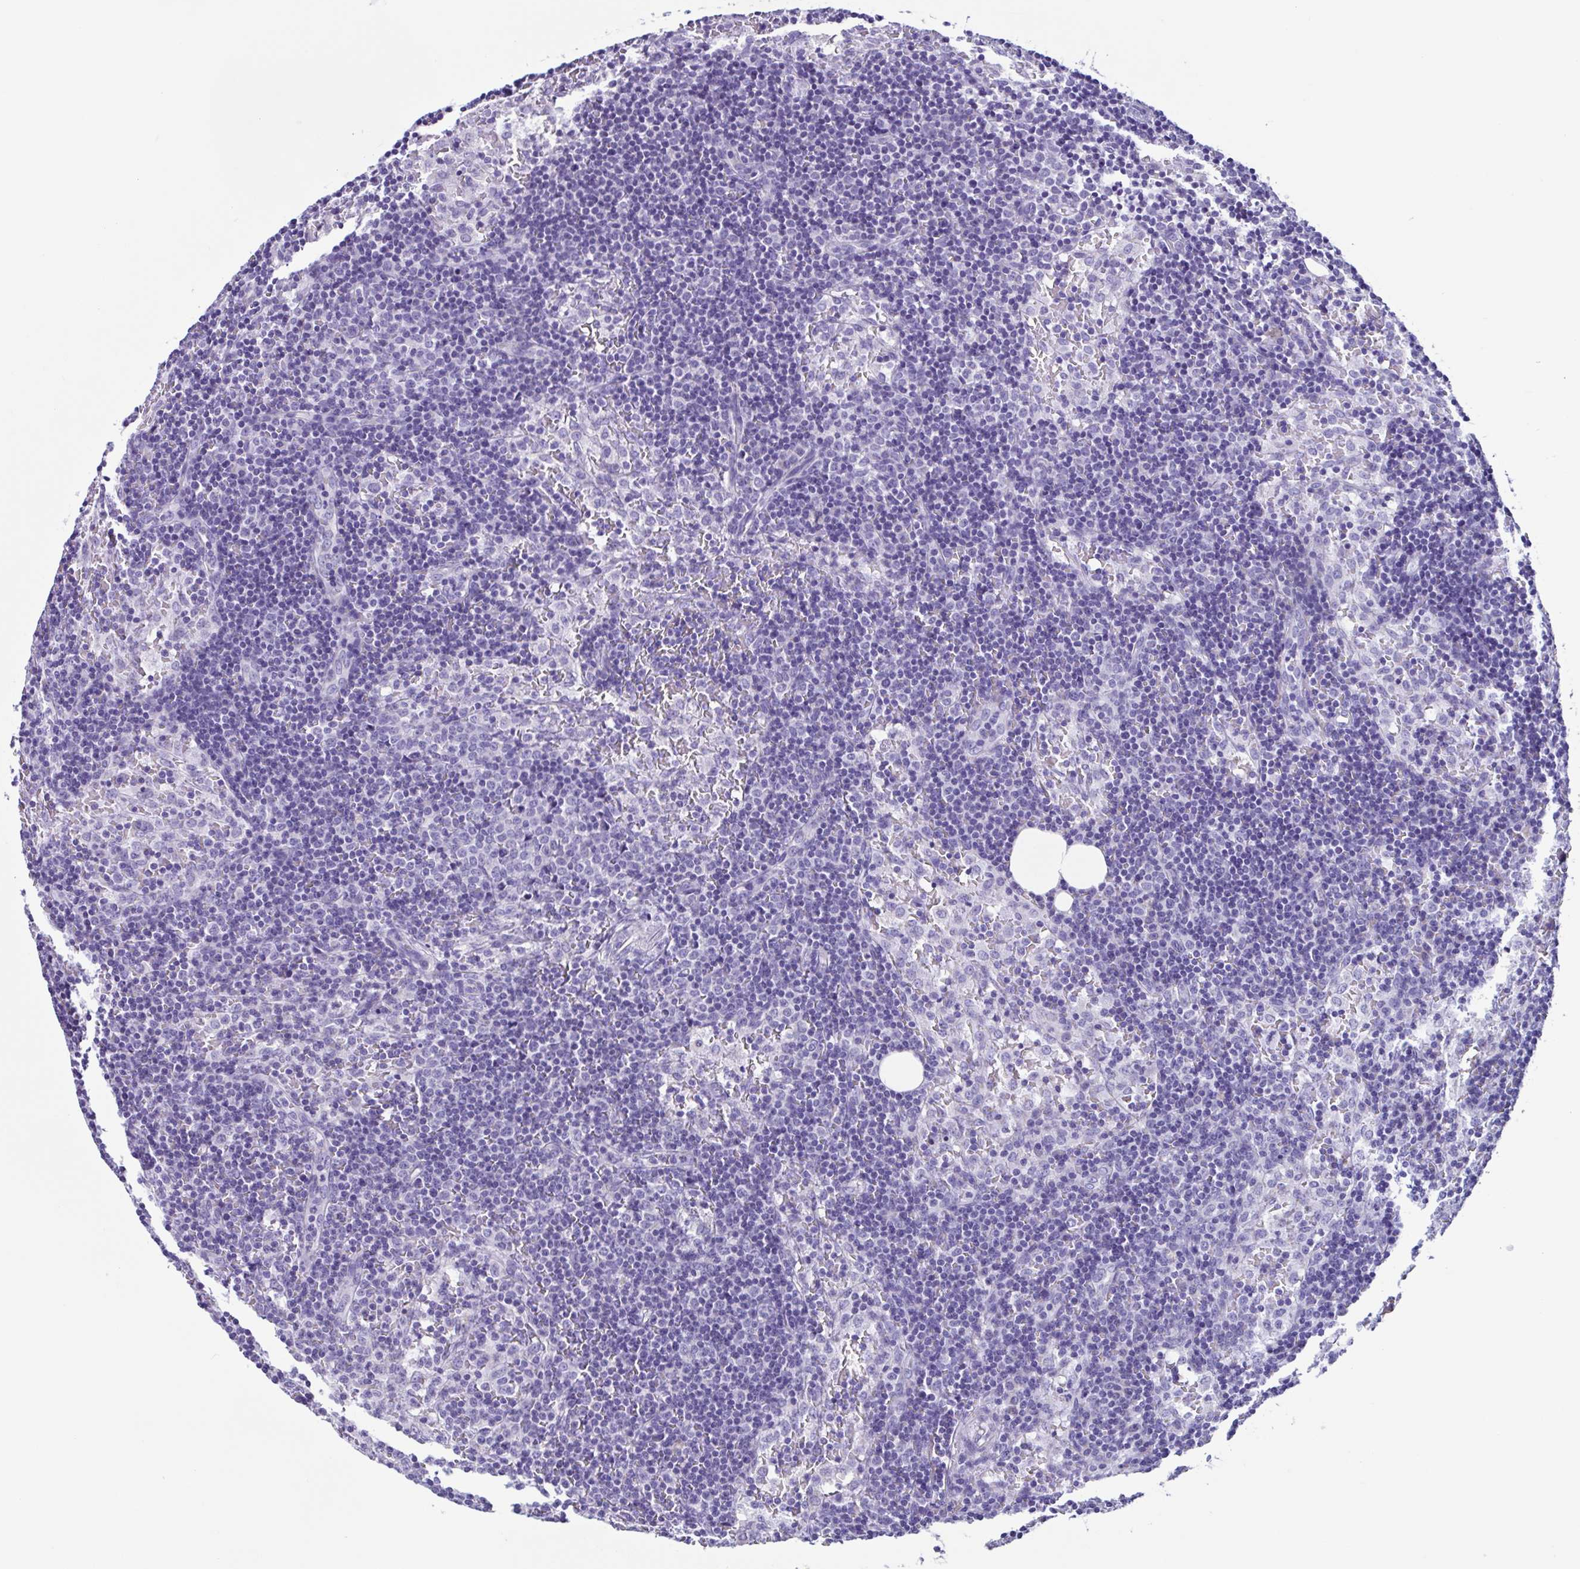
{"staining": {"intensity": "negative", "quantity": "none", "location": "none"}, "tissue": "lymph node", "cell_type": "Germinal center cells", "image_type": "normal", "snomed": [{"axis": "morphology", "description": "Normal tissue, NOS"}, {"axis": "topography", "description": "Lymph node"}], "caption": "Immunohistochemical staining of benign lymph node exhibits no significant positivity in germinal center cells.", "gene": "ACTRT3", "patient": {"sex": "female", "age": 41}}